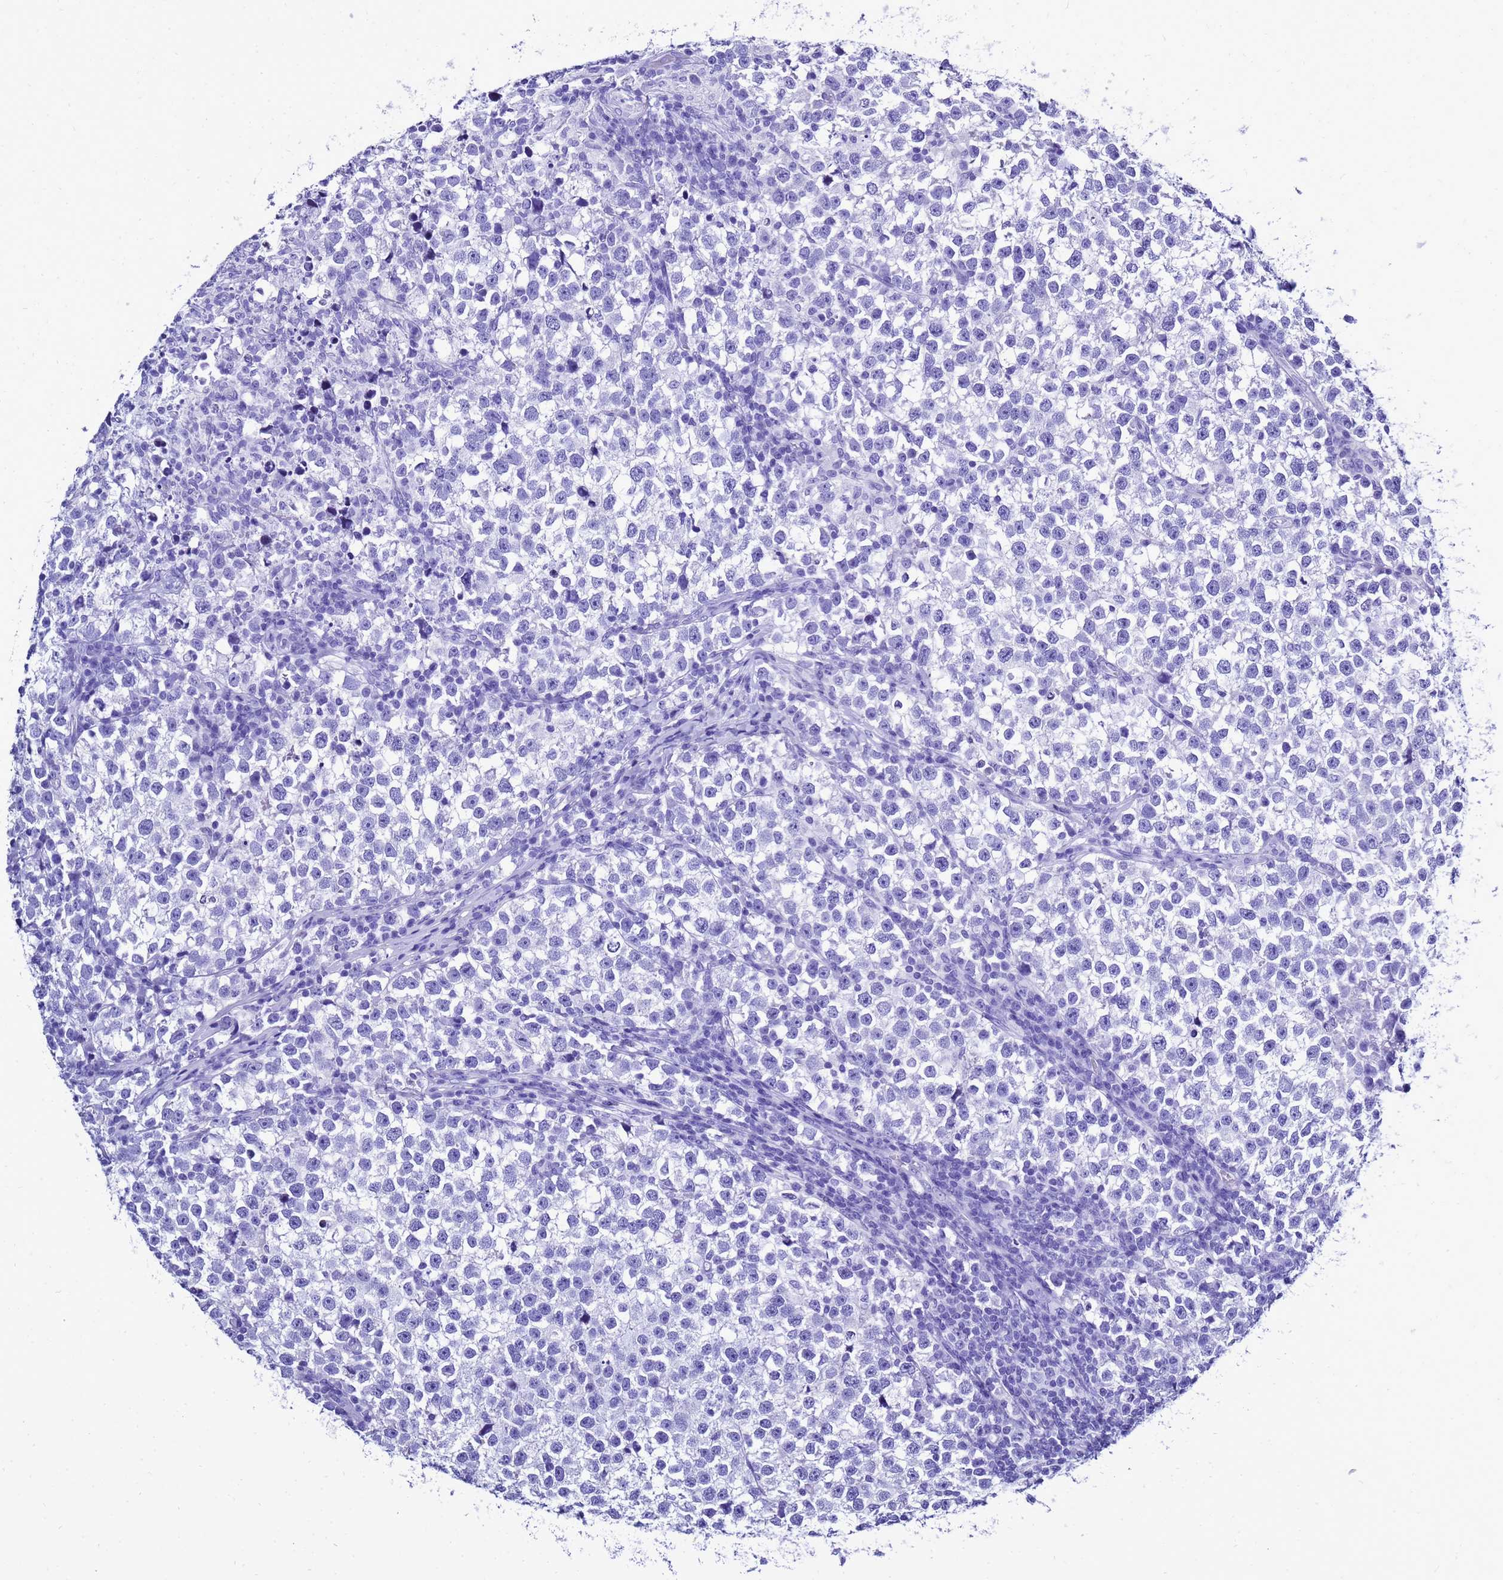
{"staining": {"intensity": "negative", "quantity": "none", "location": "none"}, "tissue": "testis cancer", "cell_type": "Tumor cells", "image_type": "cancer", "snomed": [{"axis": "morphology", "description": "Normal tissue, NOS"}, {"axis": "morphology", "description": "Seminoma, NOS"}, {"axis": "topography", "description": "Testis"}], "caption": "DAB immunohistochemical staining of seminoma (testis) demonstrates no significant expression in tumor cells.", "gene": "LIPF", "patient": {"sex": "male", "age": 43}}